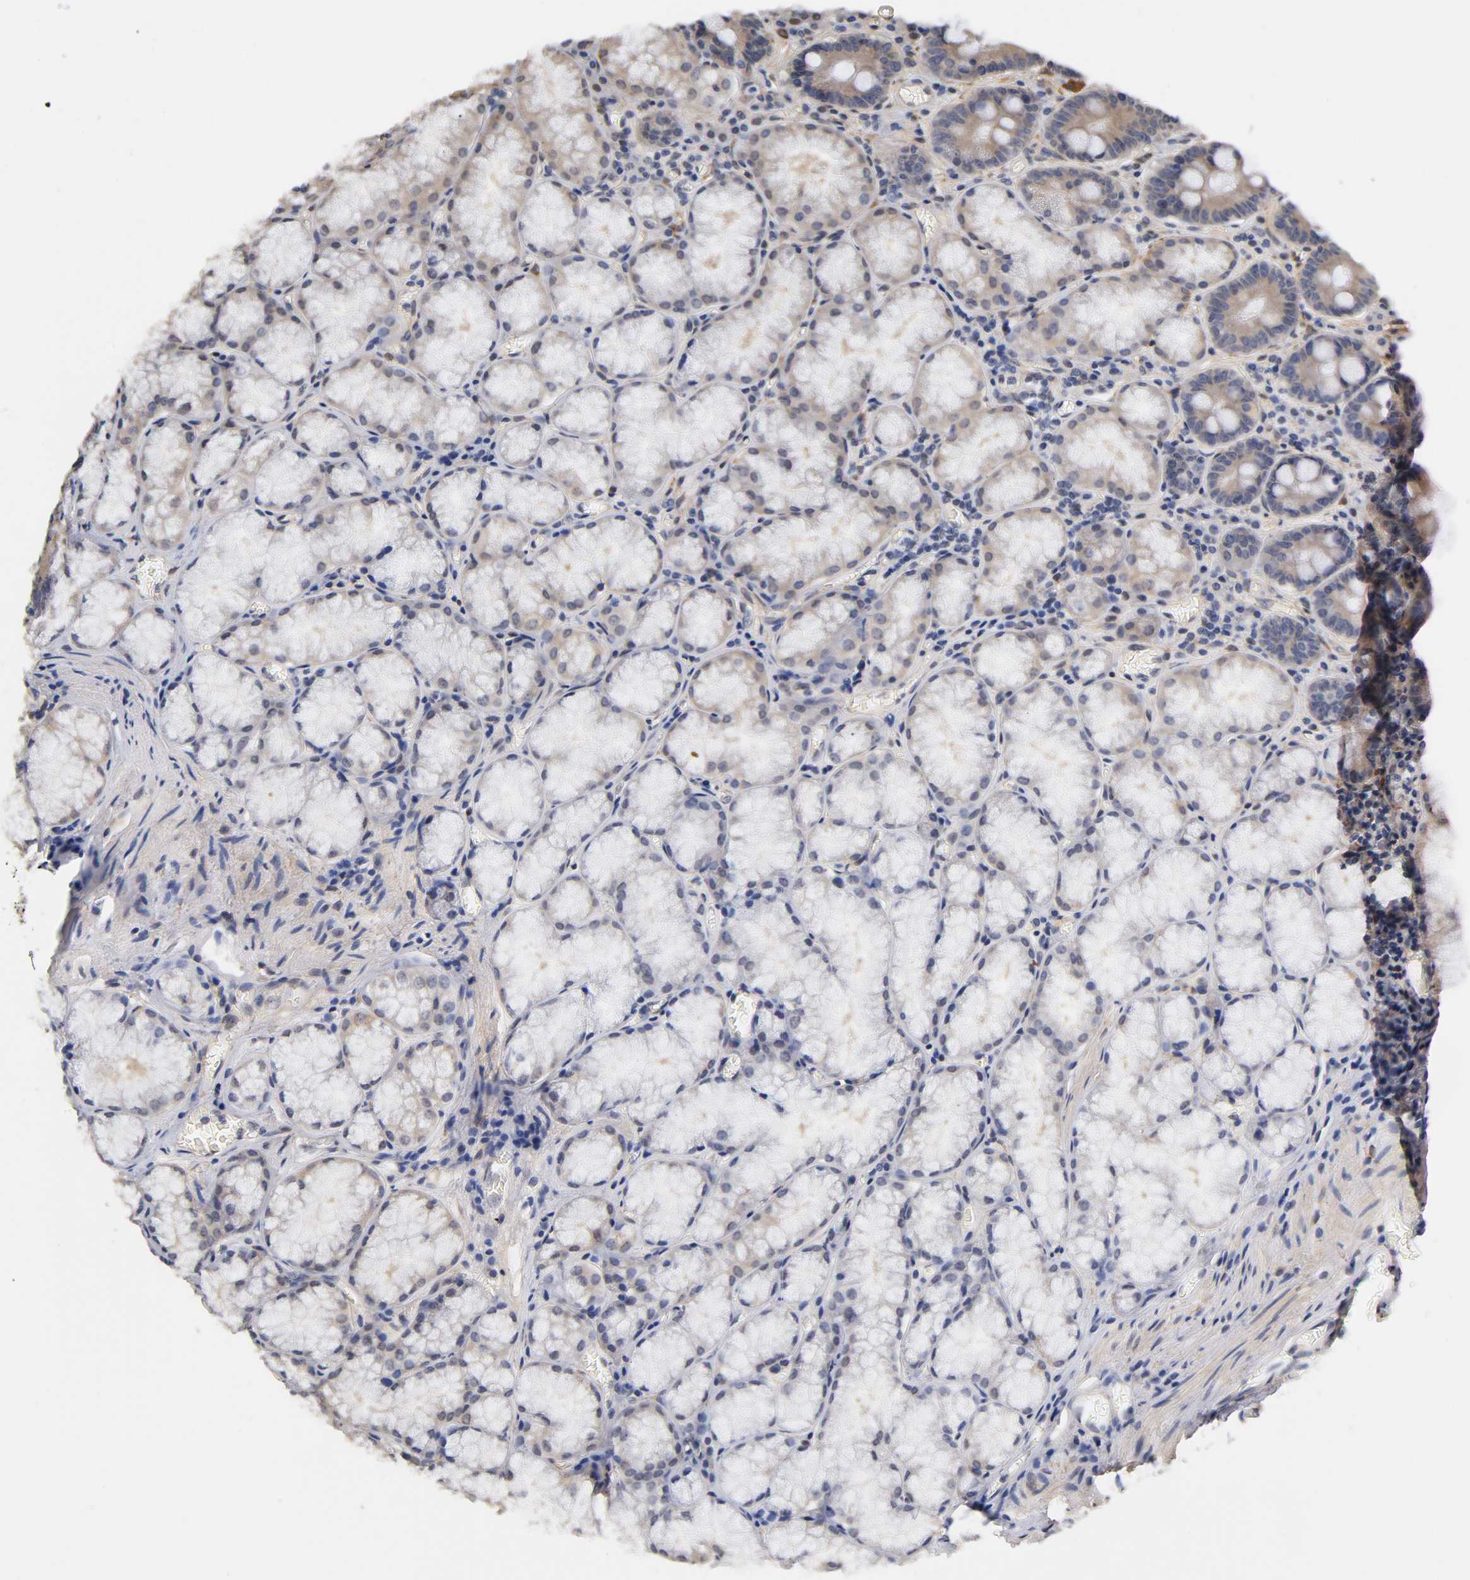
{"staining": {"intensity": "weak", "quantity": "<25%", "location": "cytoplasmic/membranous"}, "tissue": "stomach", "cell_type": "Glandular cells", "image_type": "normal", "snomed": [{"axis": "morphology", "description": "Normal tissue, NOS"}, {"axis": "topography", "description": "Stomach, lower"}], "caption": "An immunohistochemistry (IHC) photomicrograph of normal stomach is shown. There is no staining in glandular cells of stomach. (DAB IHC, high magnification).", "gene": "LAMB1", "patient": {"sex": "male", "age": 56}}